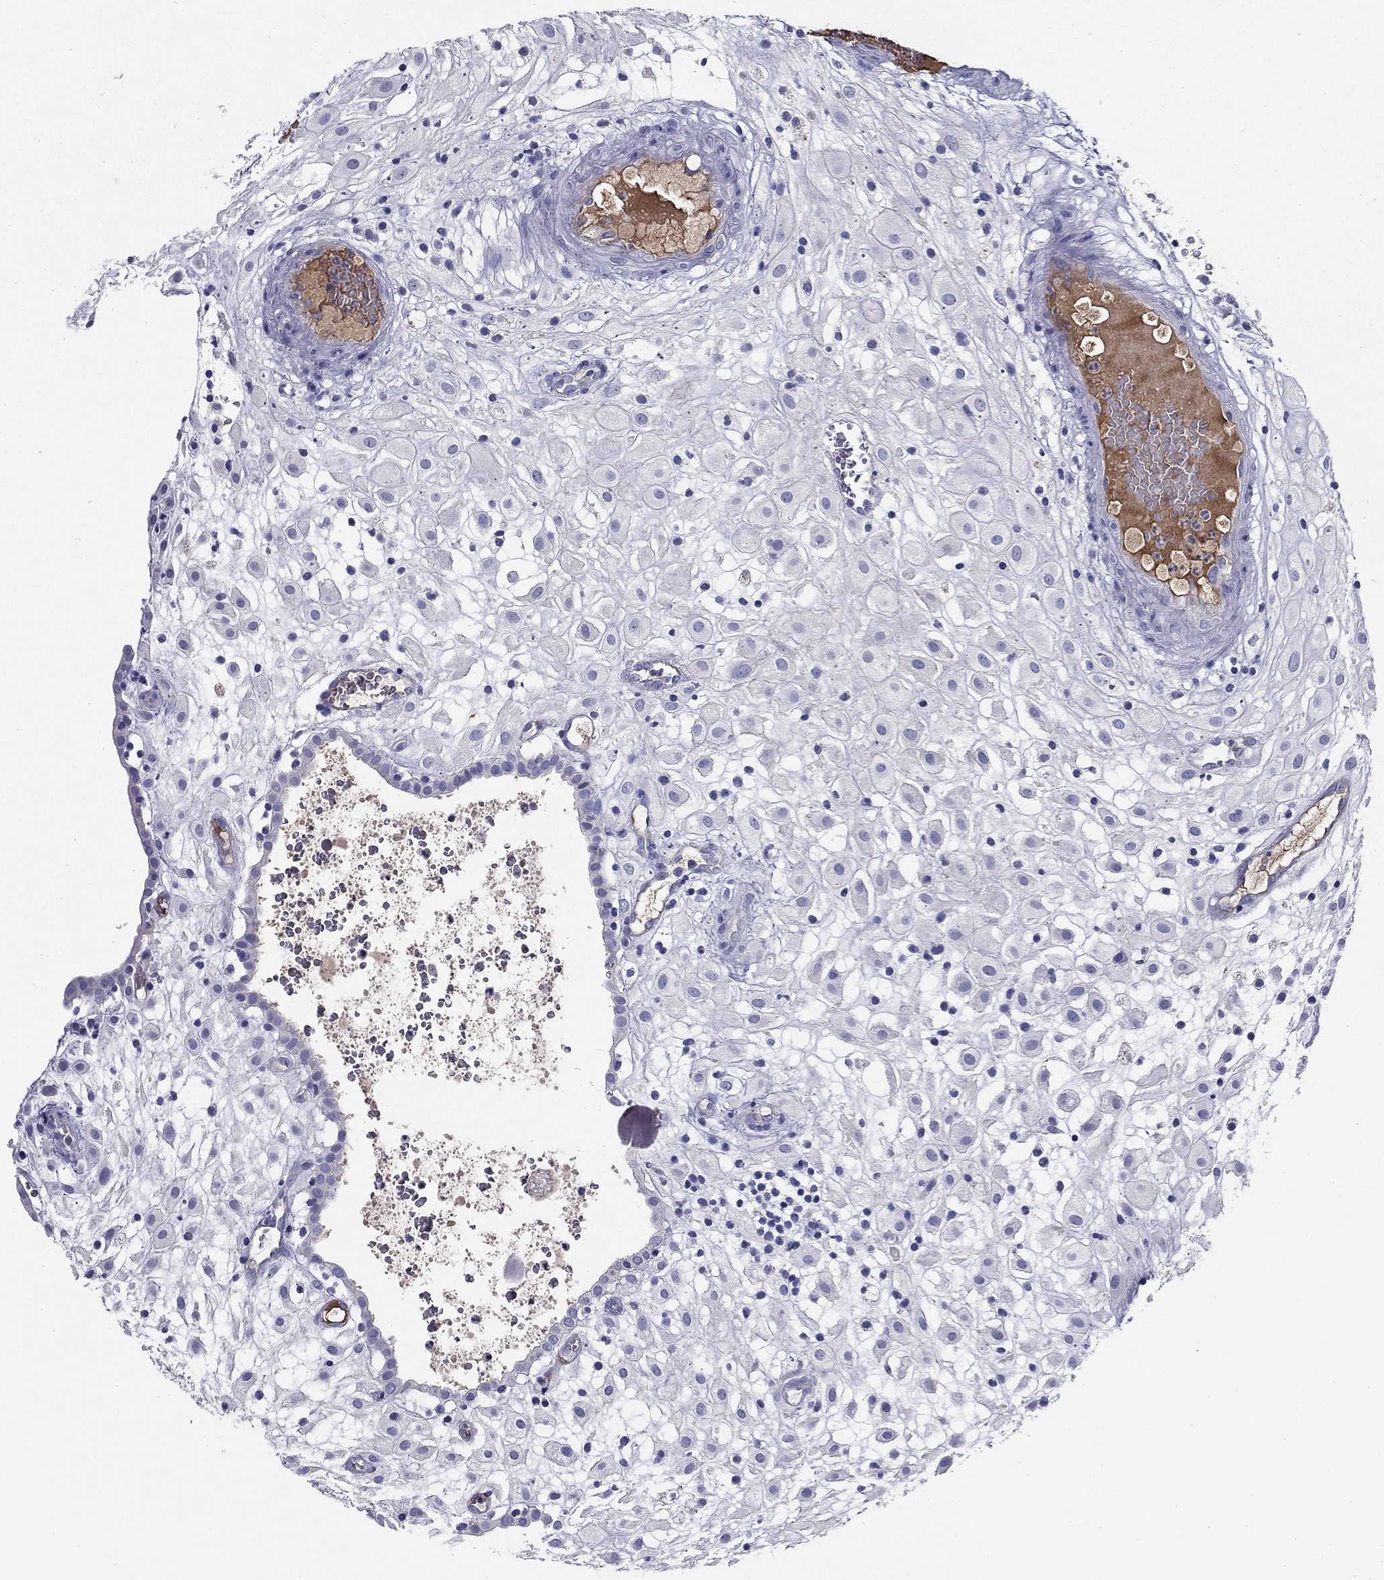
{"staining": {"intensity": "negative", "quantity": "none", "location": "none"}, "tissue": "placenta", "cell_type": "Decidual cells", "image_type": "normal", "snomed": [{"axis": "morphology", "description": "Normal tissue, NOS"}, {"axis": "topography", "description": "Placenta"}], "caption": "Decidual cells are negative for brown protein staining in unremarkable placenta. (DAB (3,3'-diaminobenzidine) immunohistochemistry, high magnification).", "gene": "CPLX4", "patient": {"sex": "female", "age": 24}}